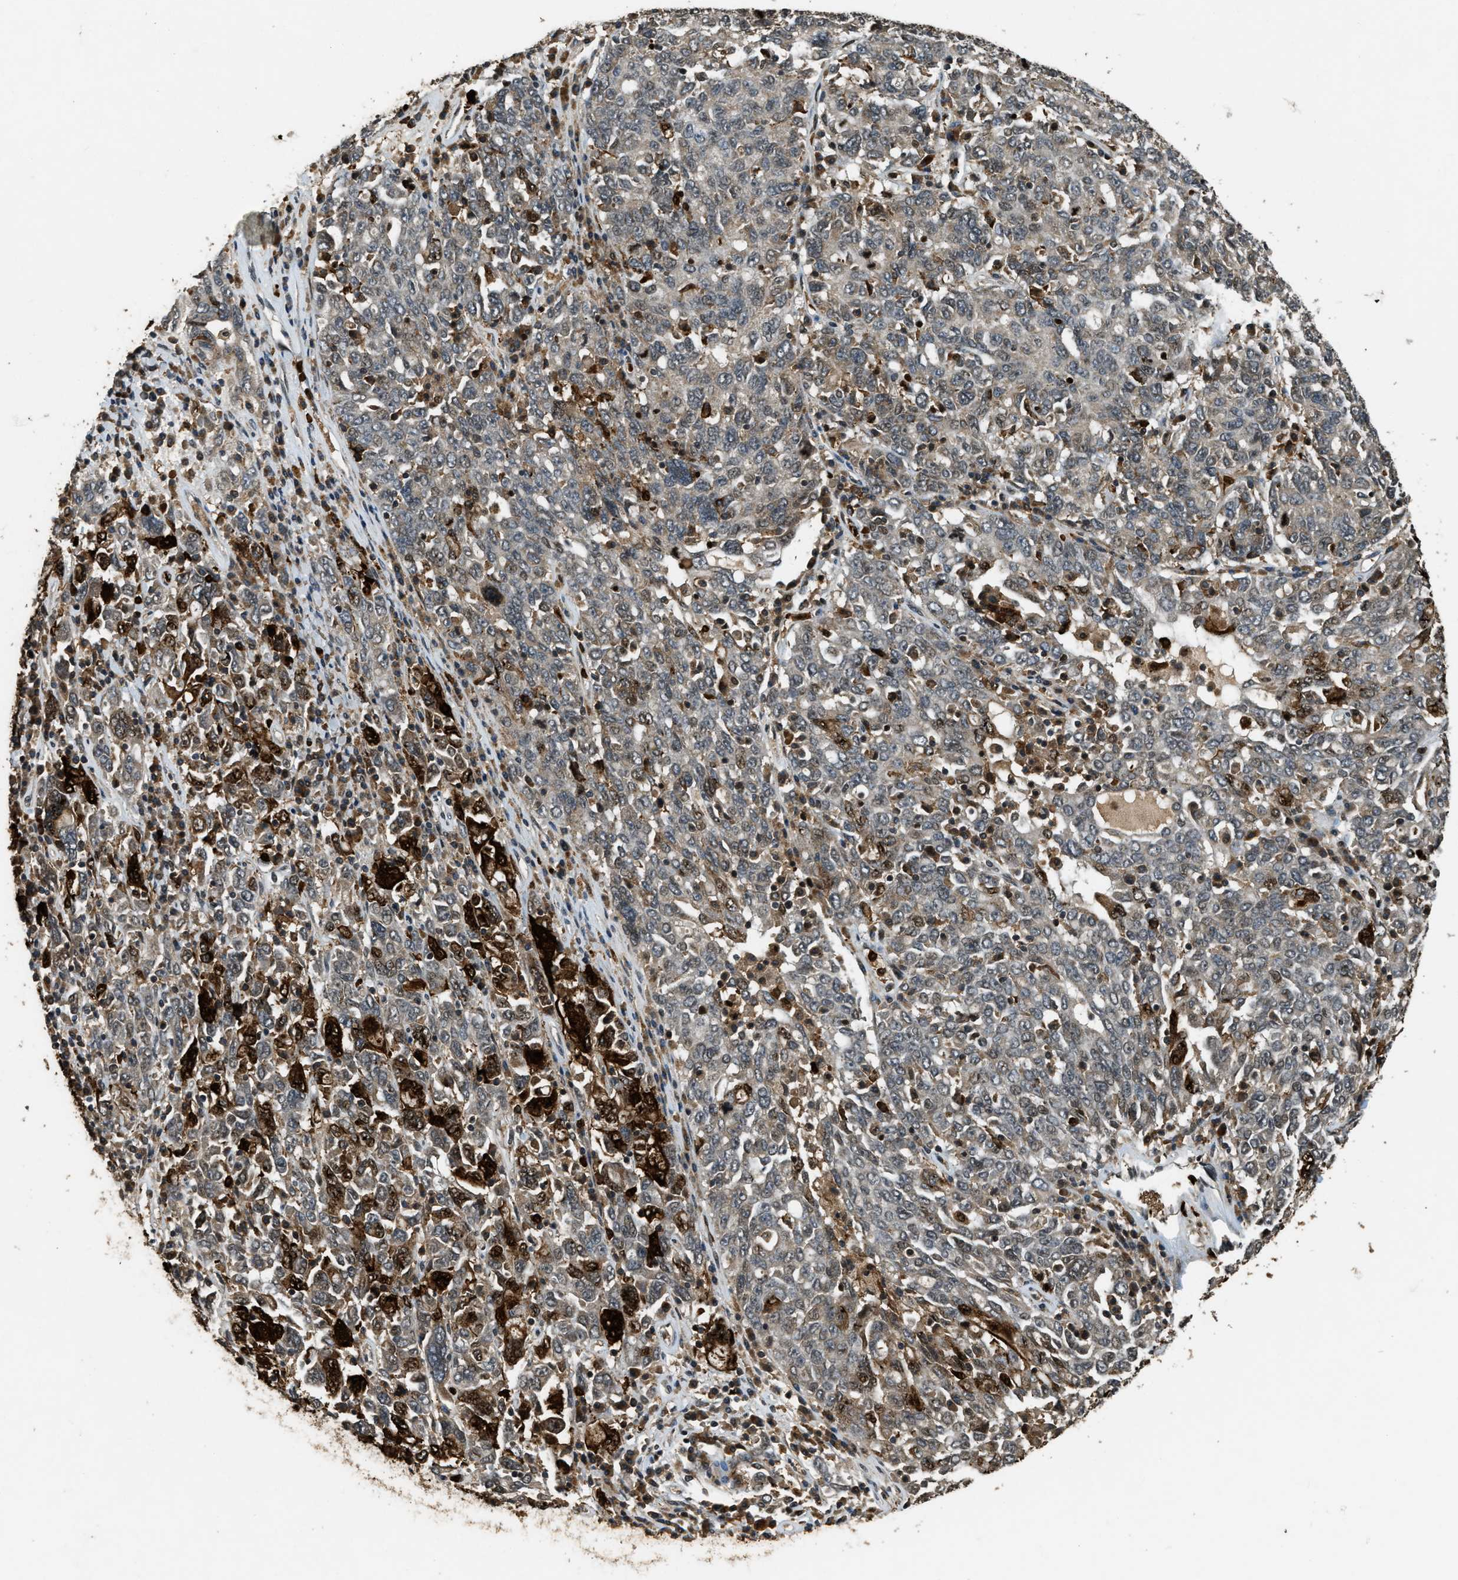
{"staining": {"intensity": "strong", "quantity": "<25%", "location": "nuclear"}, "tissue": "ovarian cancer", "cell_type": "Tumor cells", "image_type": "cancer", "snomed": [{"axis": "morphology", "description": "Carcinoma, endometroid"}, {"axis": "topography", "description": "Ovary"}], "caption": "A brown stain shows strong nuclear expression of a protein in ovarian cancer tumor cells.", "gene": "RNF141", "patient": {"sex": "female", "age": 62}}